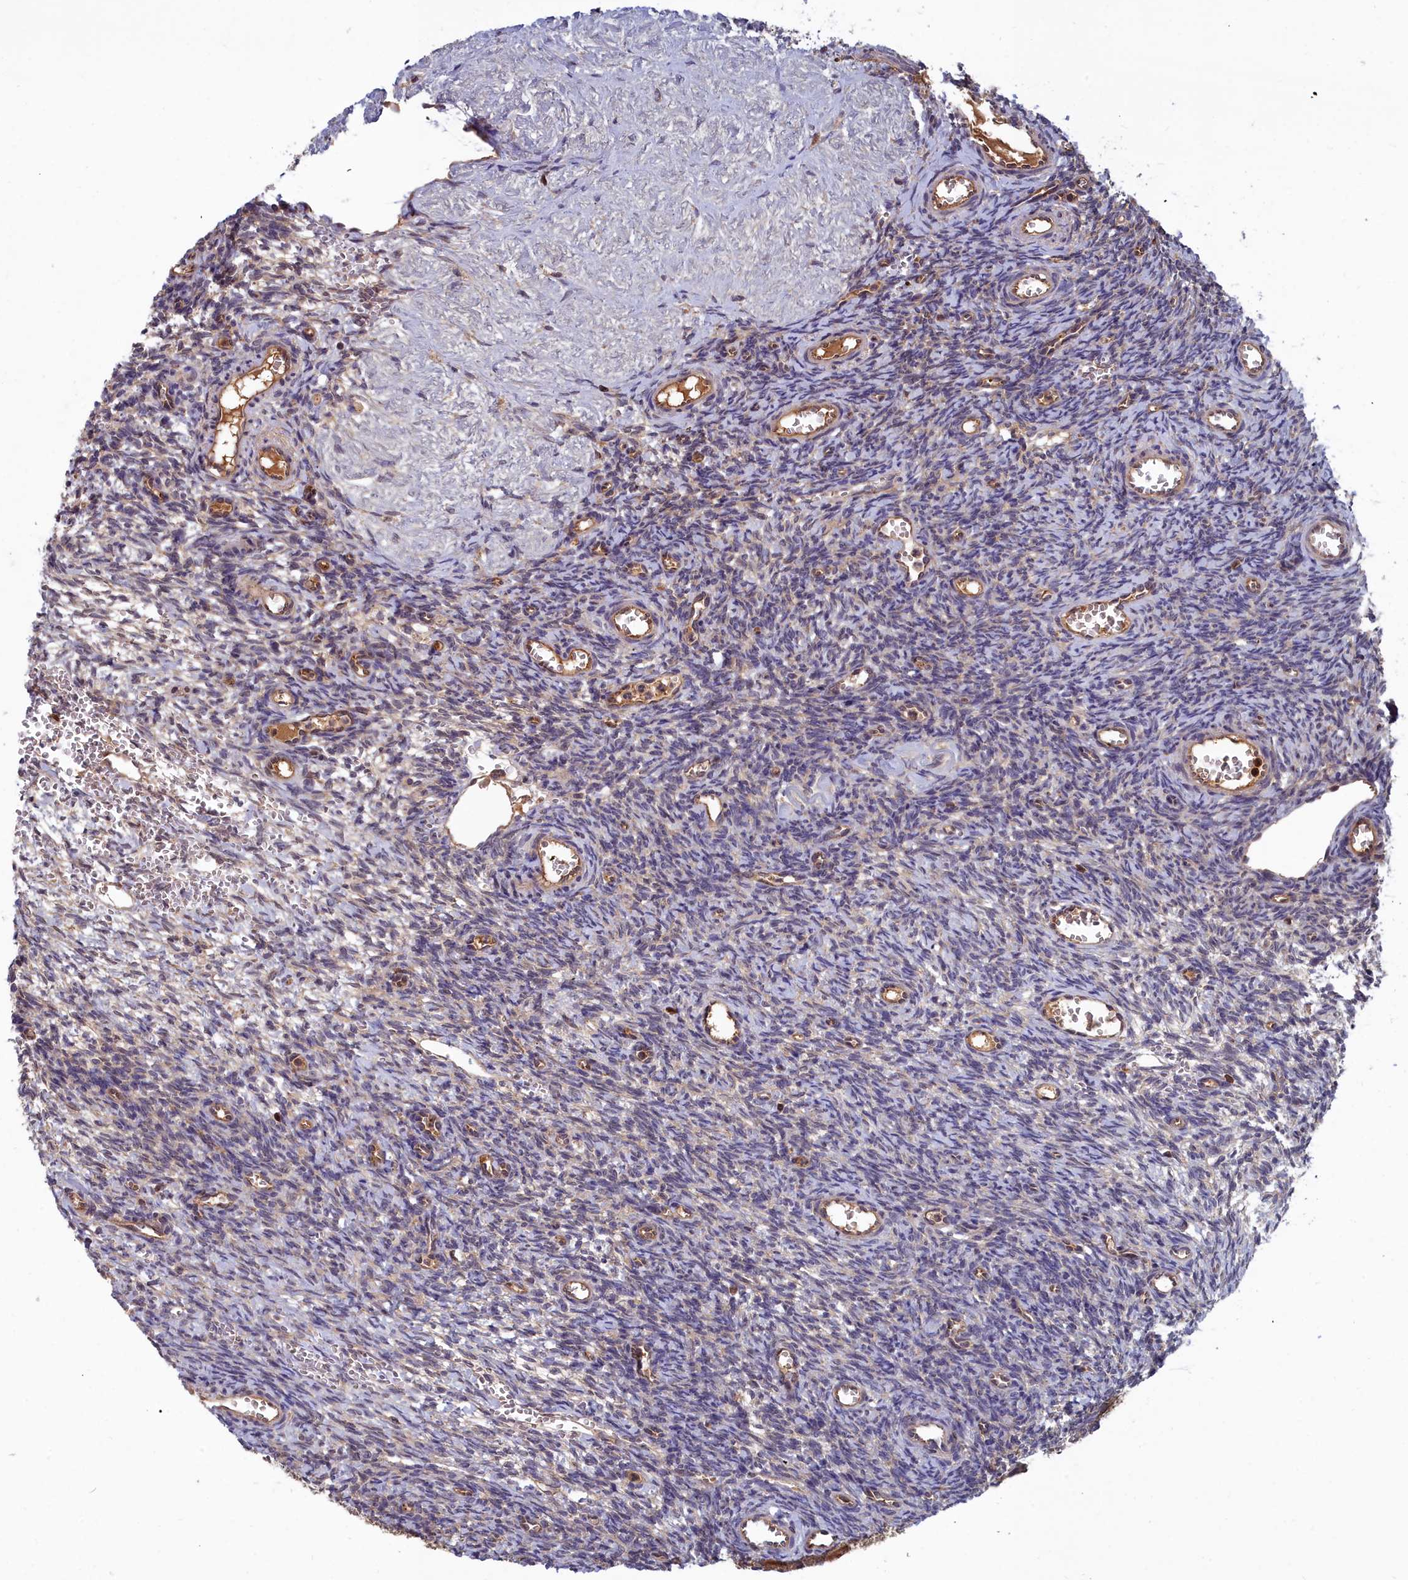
{"staining": {"intensity": "negative", "quantity": "none", "location": "none"}, "tissue": "ovary", "cell_type": "Ovarian stroma cells", "image_type": "normal", "snomed": [{"axis": "morphology", "description": "Normal tissue, NOS"}, {"axis": "topography", "description": "Ovary"}], "caption": "Ovary was stained to show a protein in brown. There is no significant expression in ovarian stroma cells. (Stains: DAB immunohistochemistry (IHC) with hematoxylin counter stain, Microscopy: brightfield microscopy at high magnification).", "gene": "GFRA2", "patient": {"sex": "female", "age": 39}}